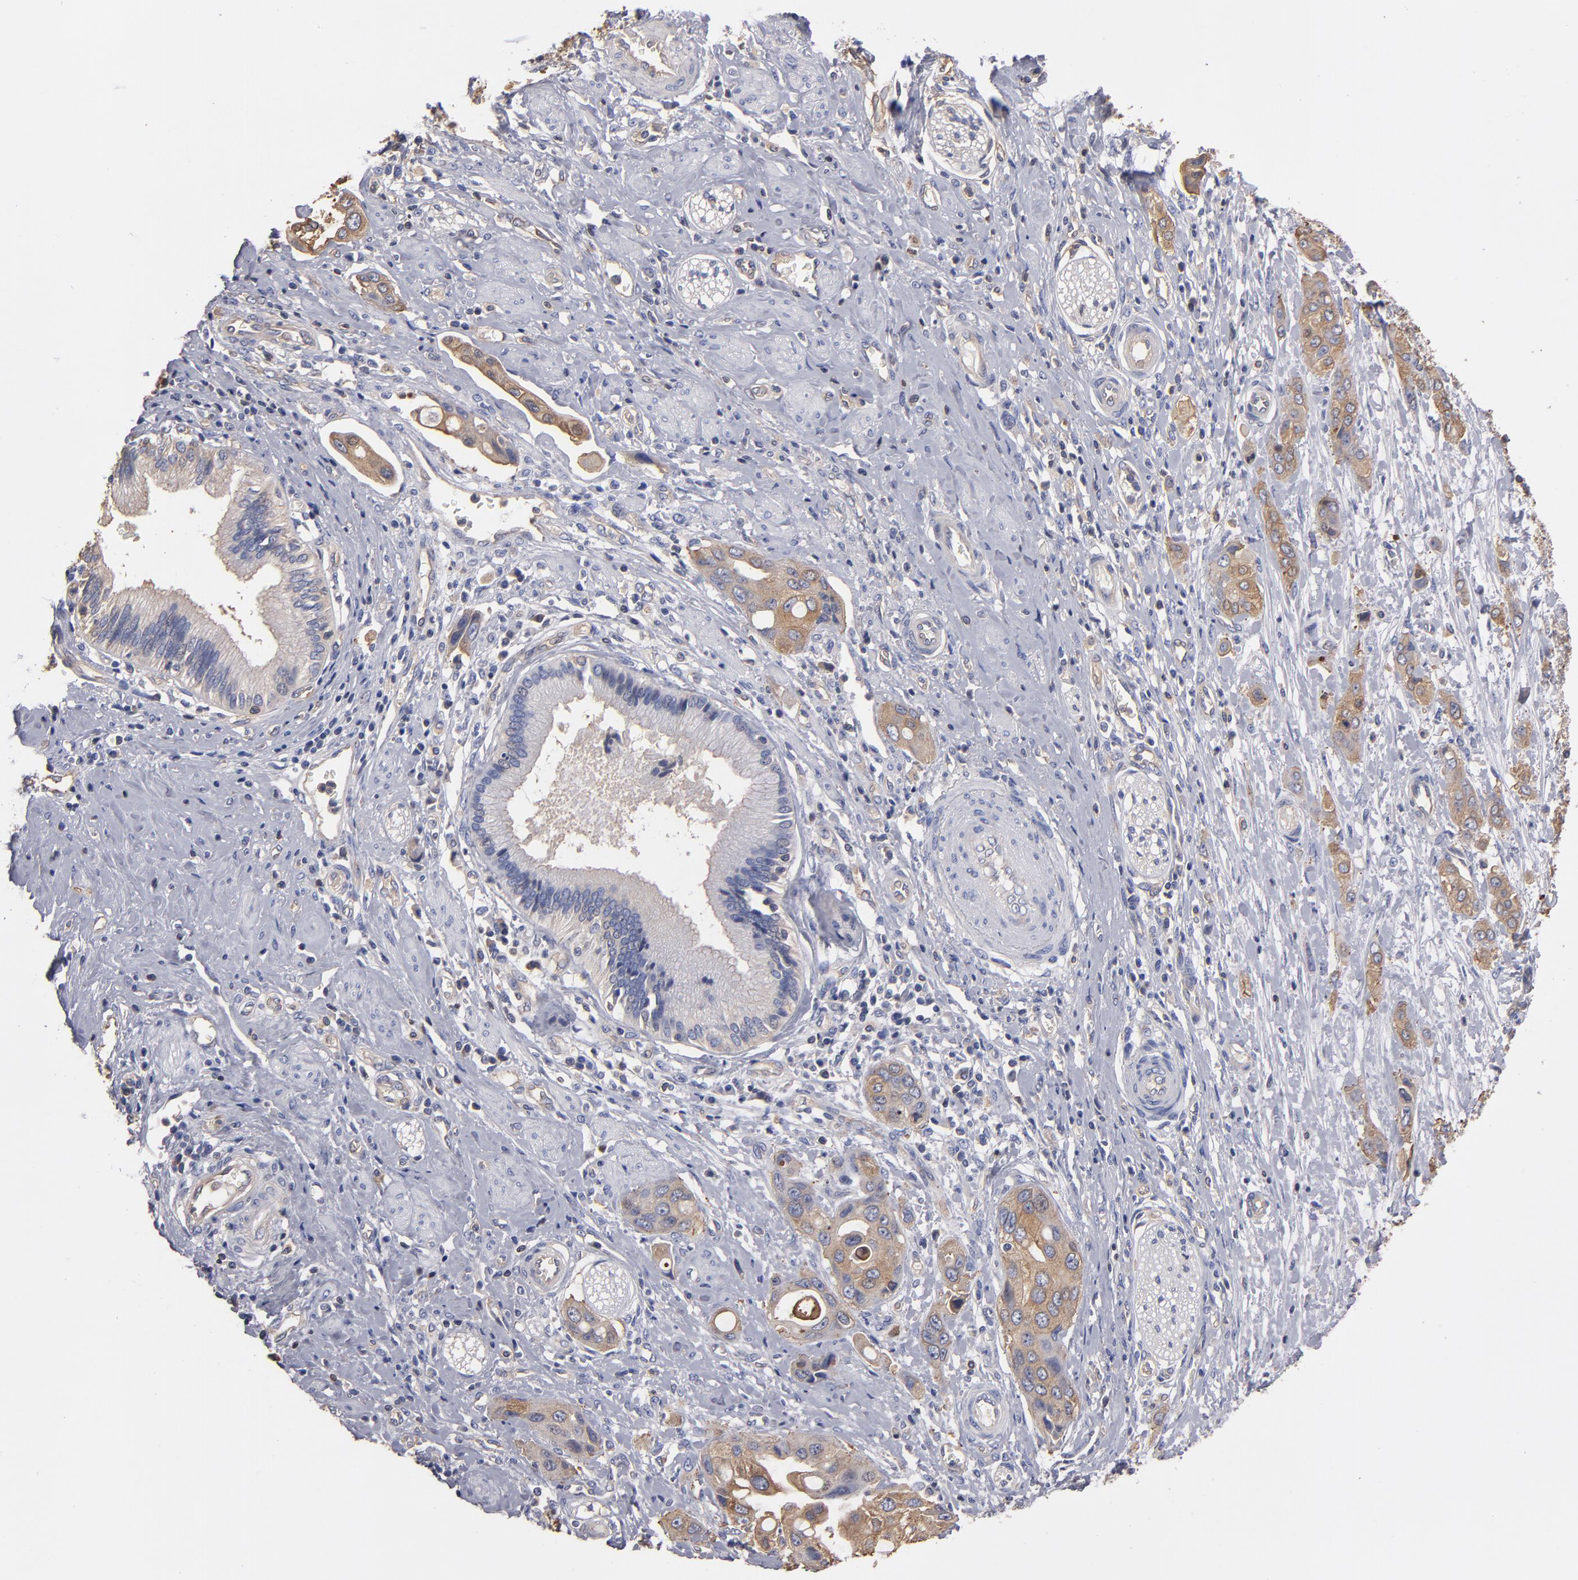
{"staining": {"intensity": "weak", "quantity": "25%-75%", "location": "cytoplasmic/membranous"}, "tissue": "pancreatic cancer", "cell_type": "Tumor cells", "image_type": "cancer", "snomed": [{"axis": "morphology", "description": "Adenocarcinoma, NOS"}, {"axis": "topography", "description": "Pancreas"}], "caption": "Brown immunohistochemical staining in human pancreatic adenocarcinoma displays weak cytoplasmic/membranous positivity in about 25%-75% of tumor cells.", "gene": "ESYT2", "patient": {"sex": "female", "age": 60}}